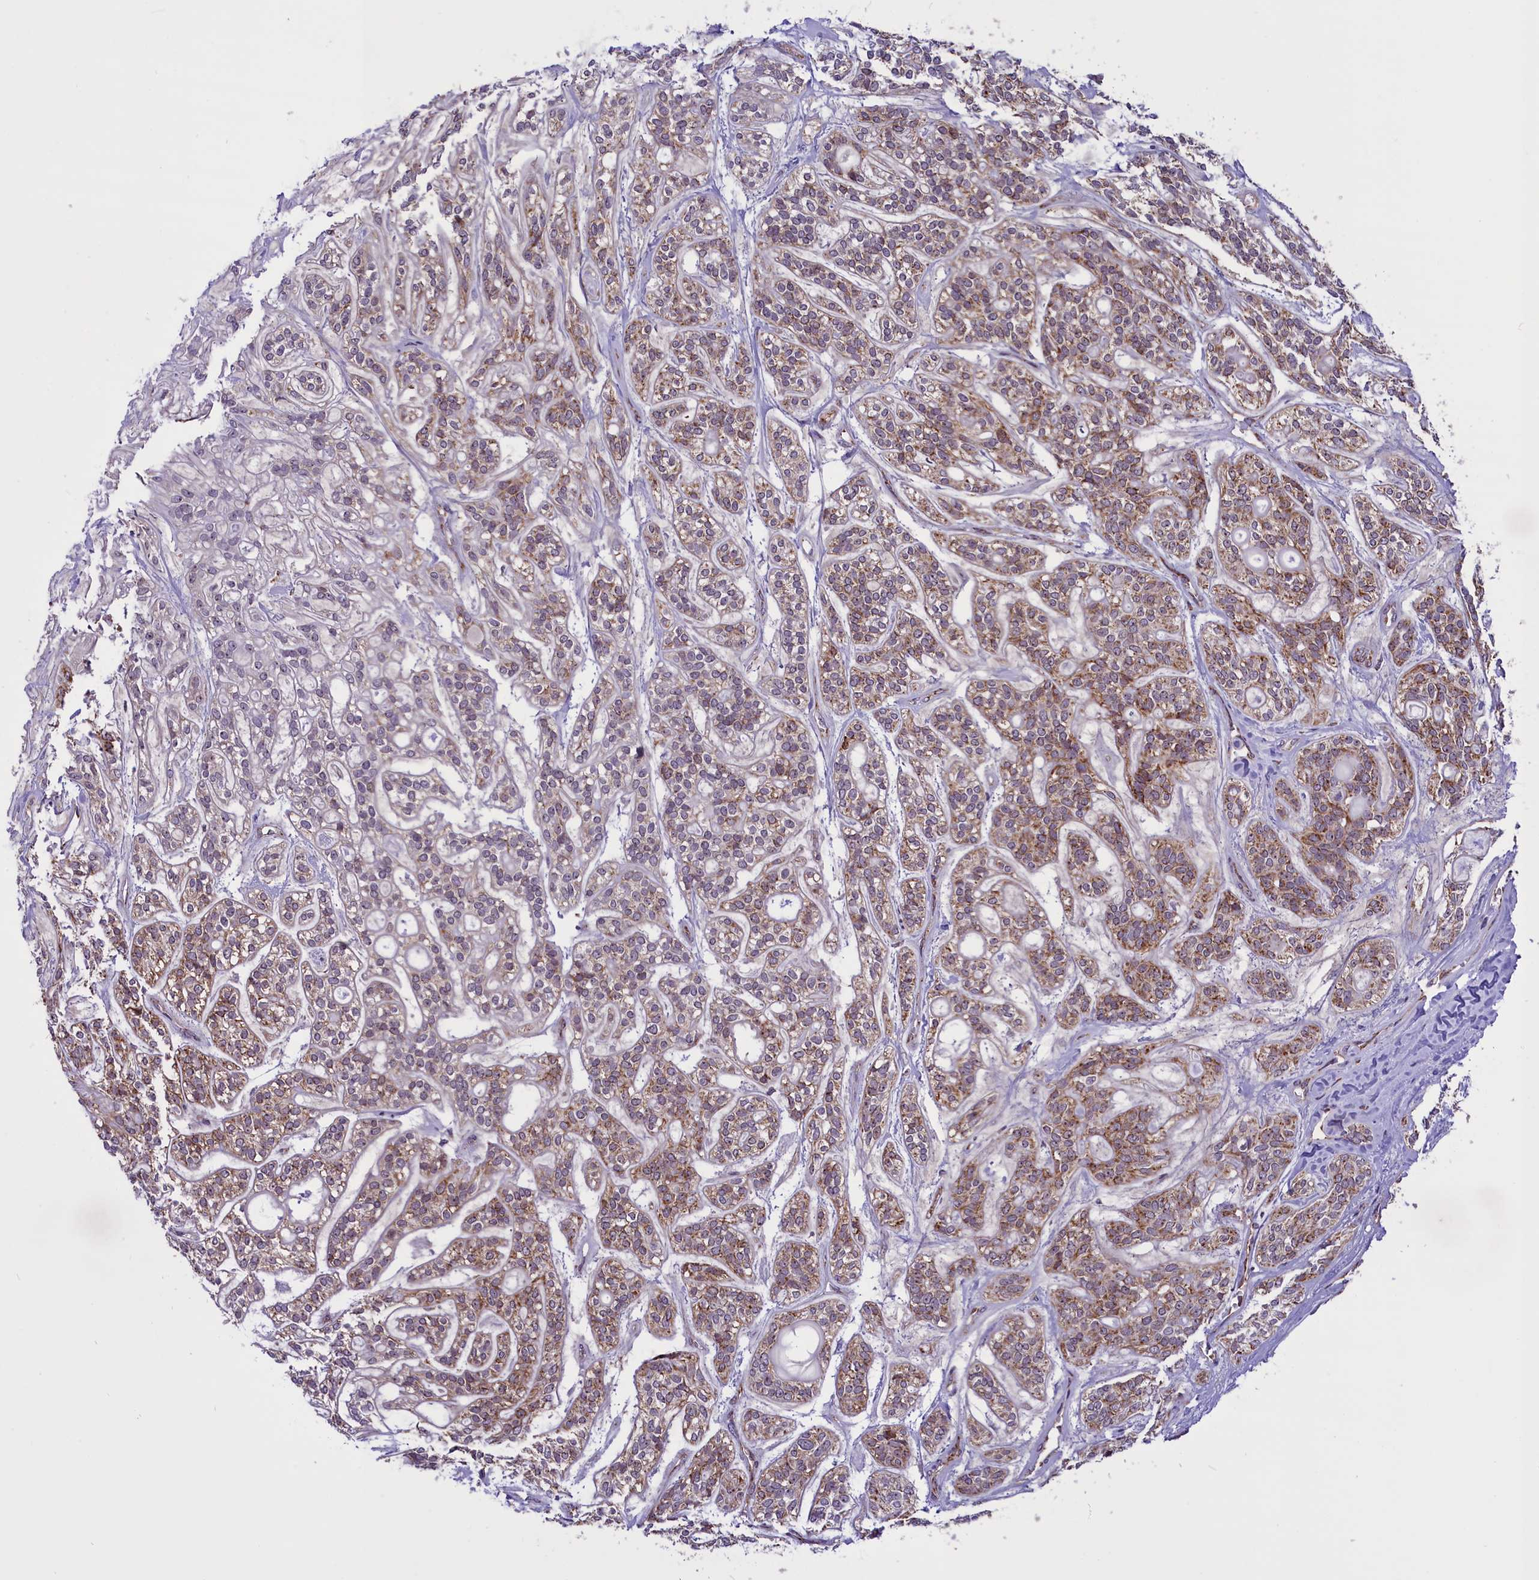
{"staining": {"intensity": "moderate", "quantity": "25%-75%", "location": "cytoplasmic/membranous"}, "tissue": "head and neck cancer", "cell_type": "Tumor cells", "image_type": "cancer", "snomed": [{"axis": "morphology", "description": "Adenocarcinoma, NOS"}, {"axis": "topography", "description": "Head-Neck"}], "caption": "DAB (3,3'-diaminobenzidine) immunohistochemical staining of human head and neck cancer shows moderate cytoplasmic/membranous protein staining in about 25%-75% of tumor cells.", "gene": "NDUFS5", "patient": {"sex": "male", "age": 66}}